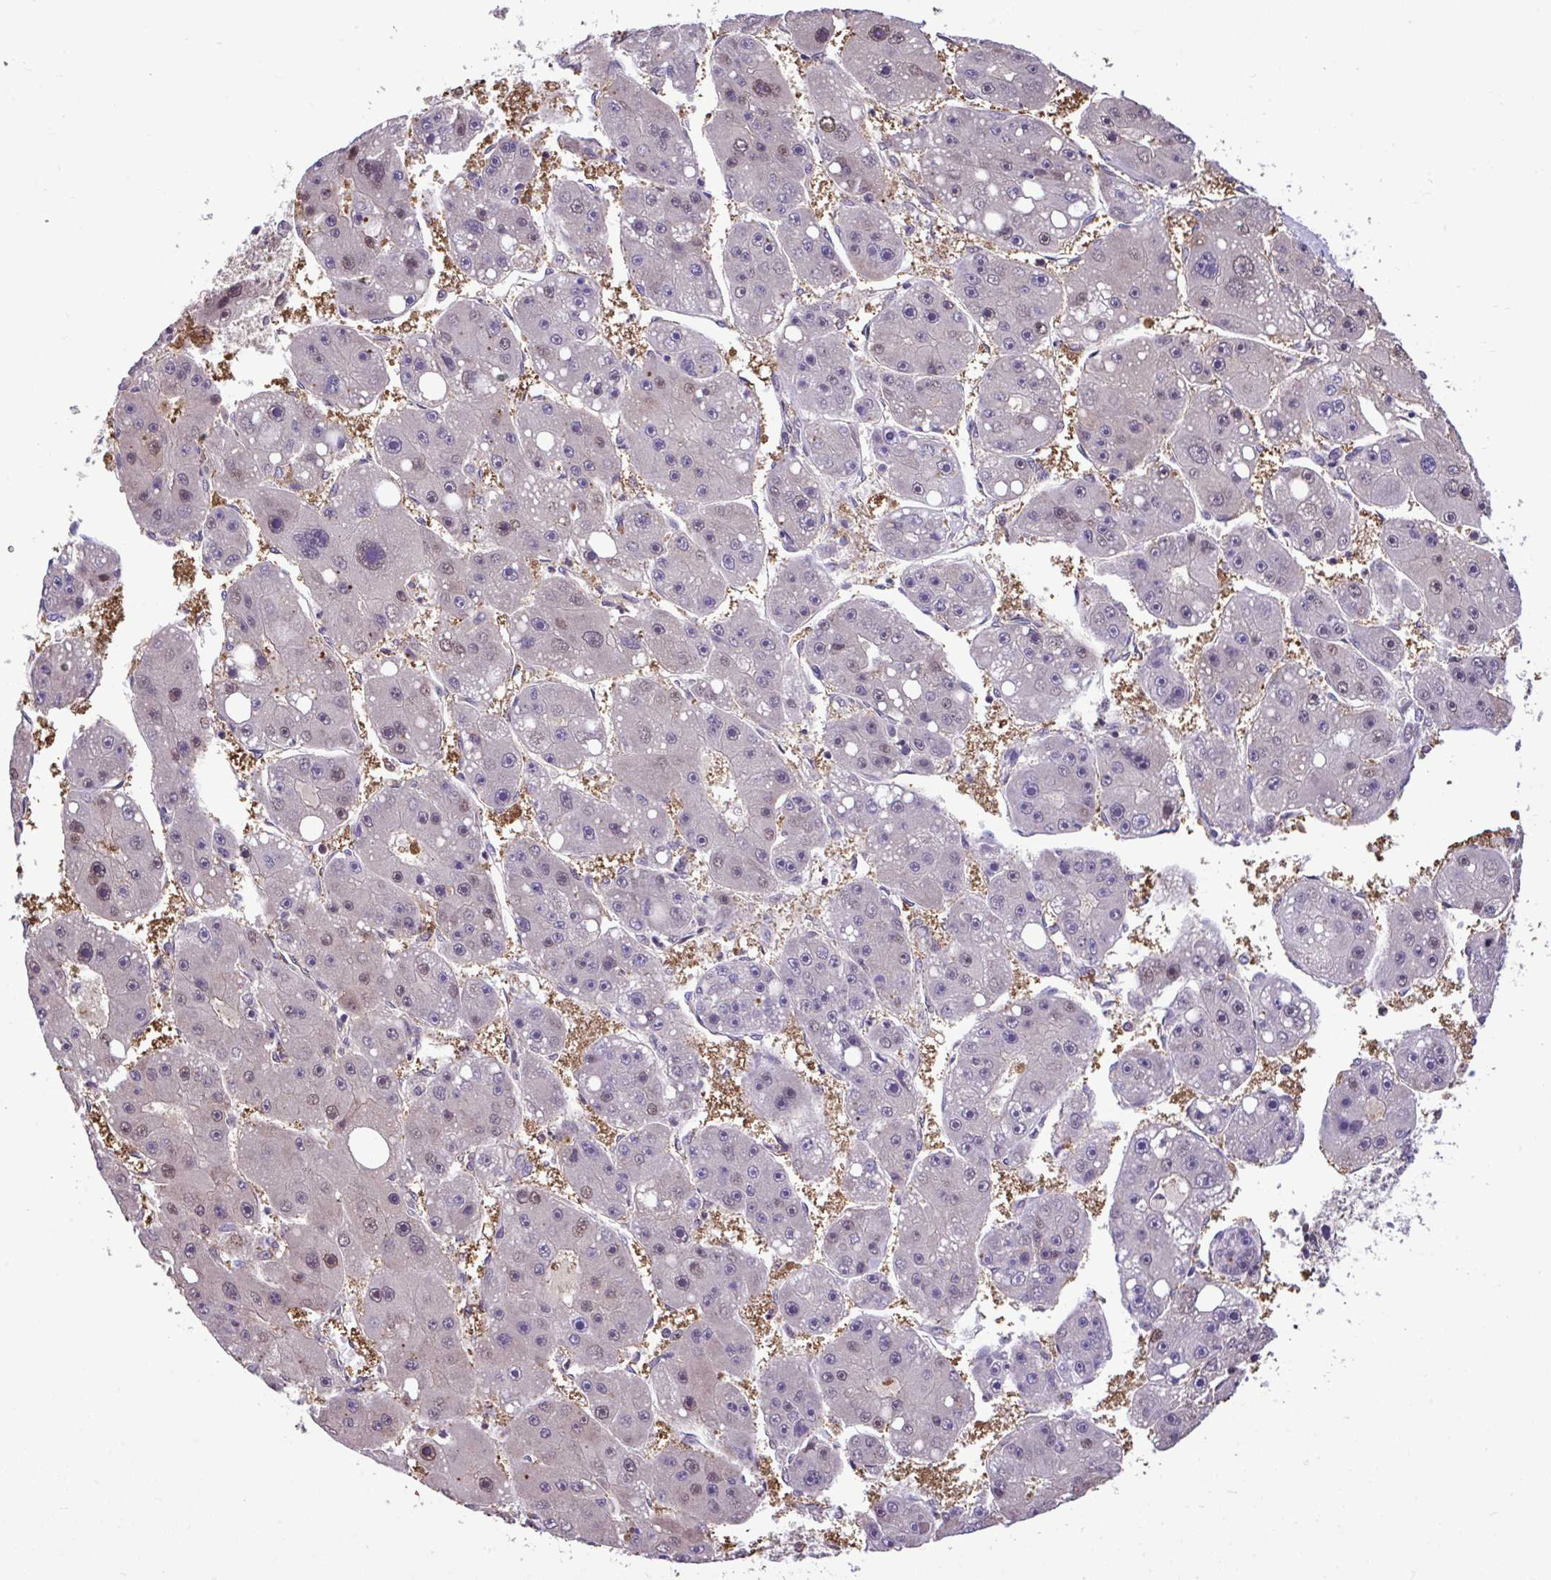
{"staining": {"intensity": "weak", "quantity": "<25%", "location": "nuclear"}, "tissue": "liver cancer", "cell_type": "Tumor cells", "image_type": "cancer", "snomed": [{"axis": "morphology", "description": "Carcinoma, Hepatocellular, NOS"}, {"axis": "topography", "description": "Liver"}], "caption": "DAB (3,3'-diaminobenzidine) immunohistochemical staining of liver cancer (hepatocellular carcinoma) exhibits no significant positivity in tumor cells.", "gene": "GLIS3", "patient": {"sex": "female", "age": 61}}